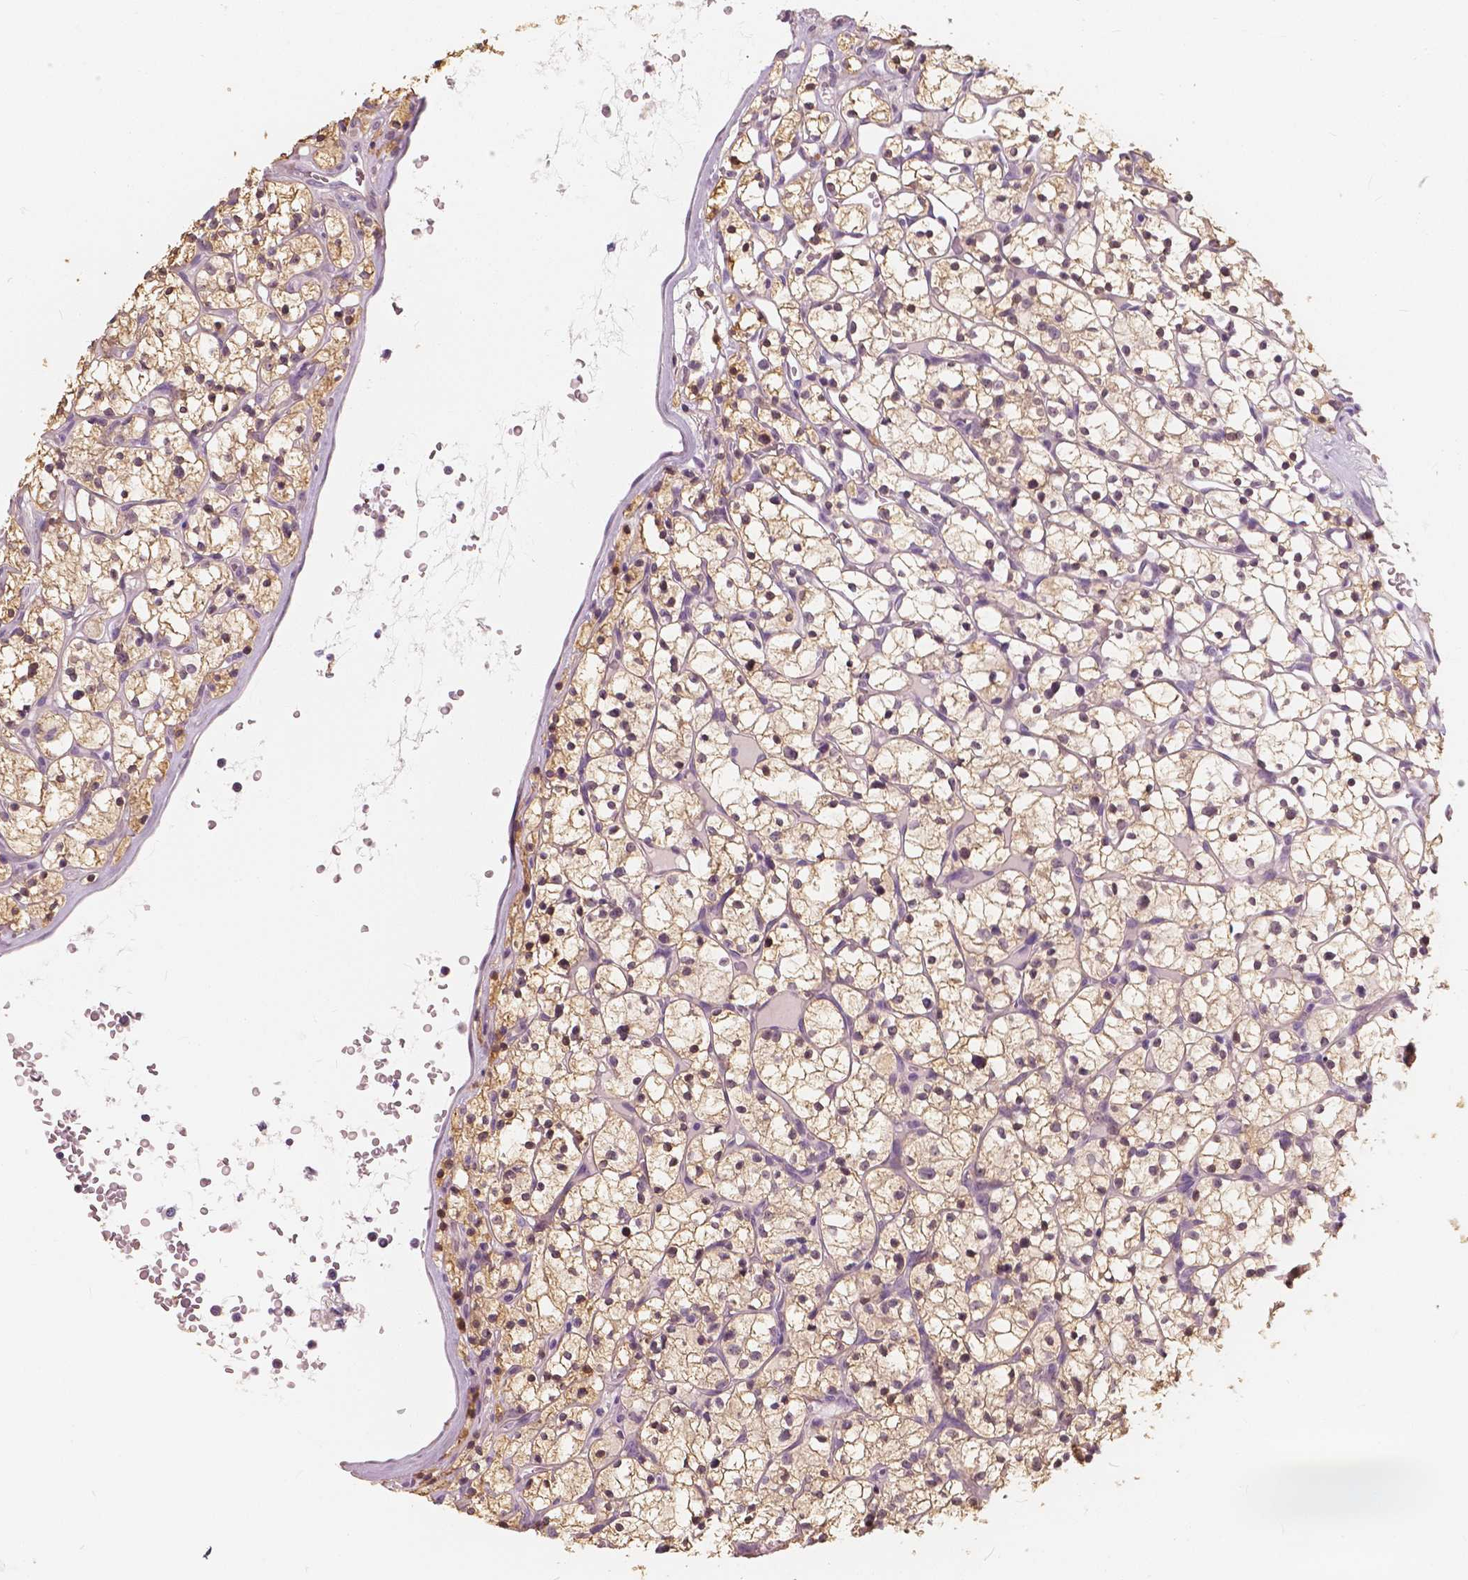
{"staining": {"intensity": "moderate", "quantity": ">75%", "location": "cytoplasmic/membranous,nuclear"}, "tissue": "renal cancer", "cell_type": "Tumor cells", "image_type": "cancer", "snomed": [{"axis": "morphology", "description": "Adenocarcinoma, NOS"}, {"axis": "topography", "description": "Kidney"}], "caption": "IHC photomicrograph of renal adenocarcinoma stained for a protein (brown), which shows medium levels of moderate cytoplasmic/membranous and nuclear expression in approximately >75% of tumor cells.", "gene": "SAT2", "patient": {"sex": "female", "age": 64}}